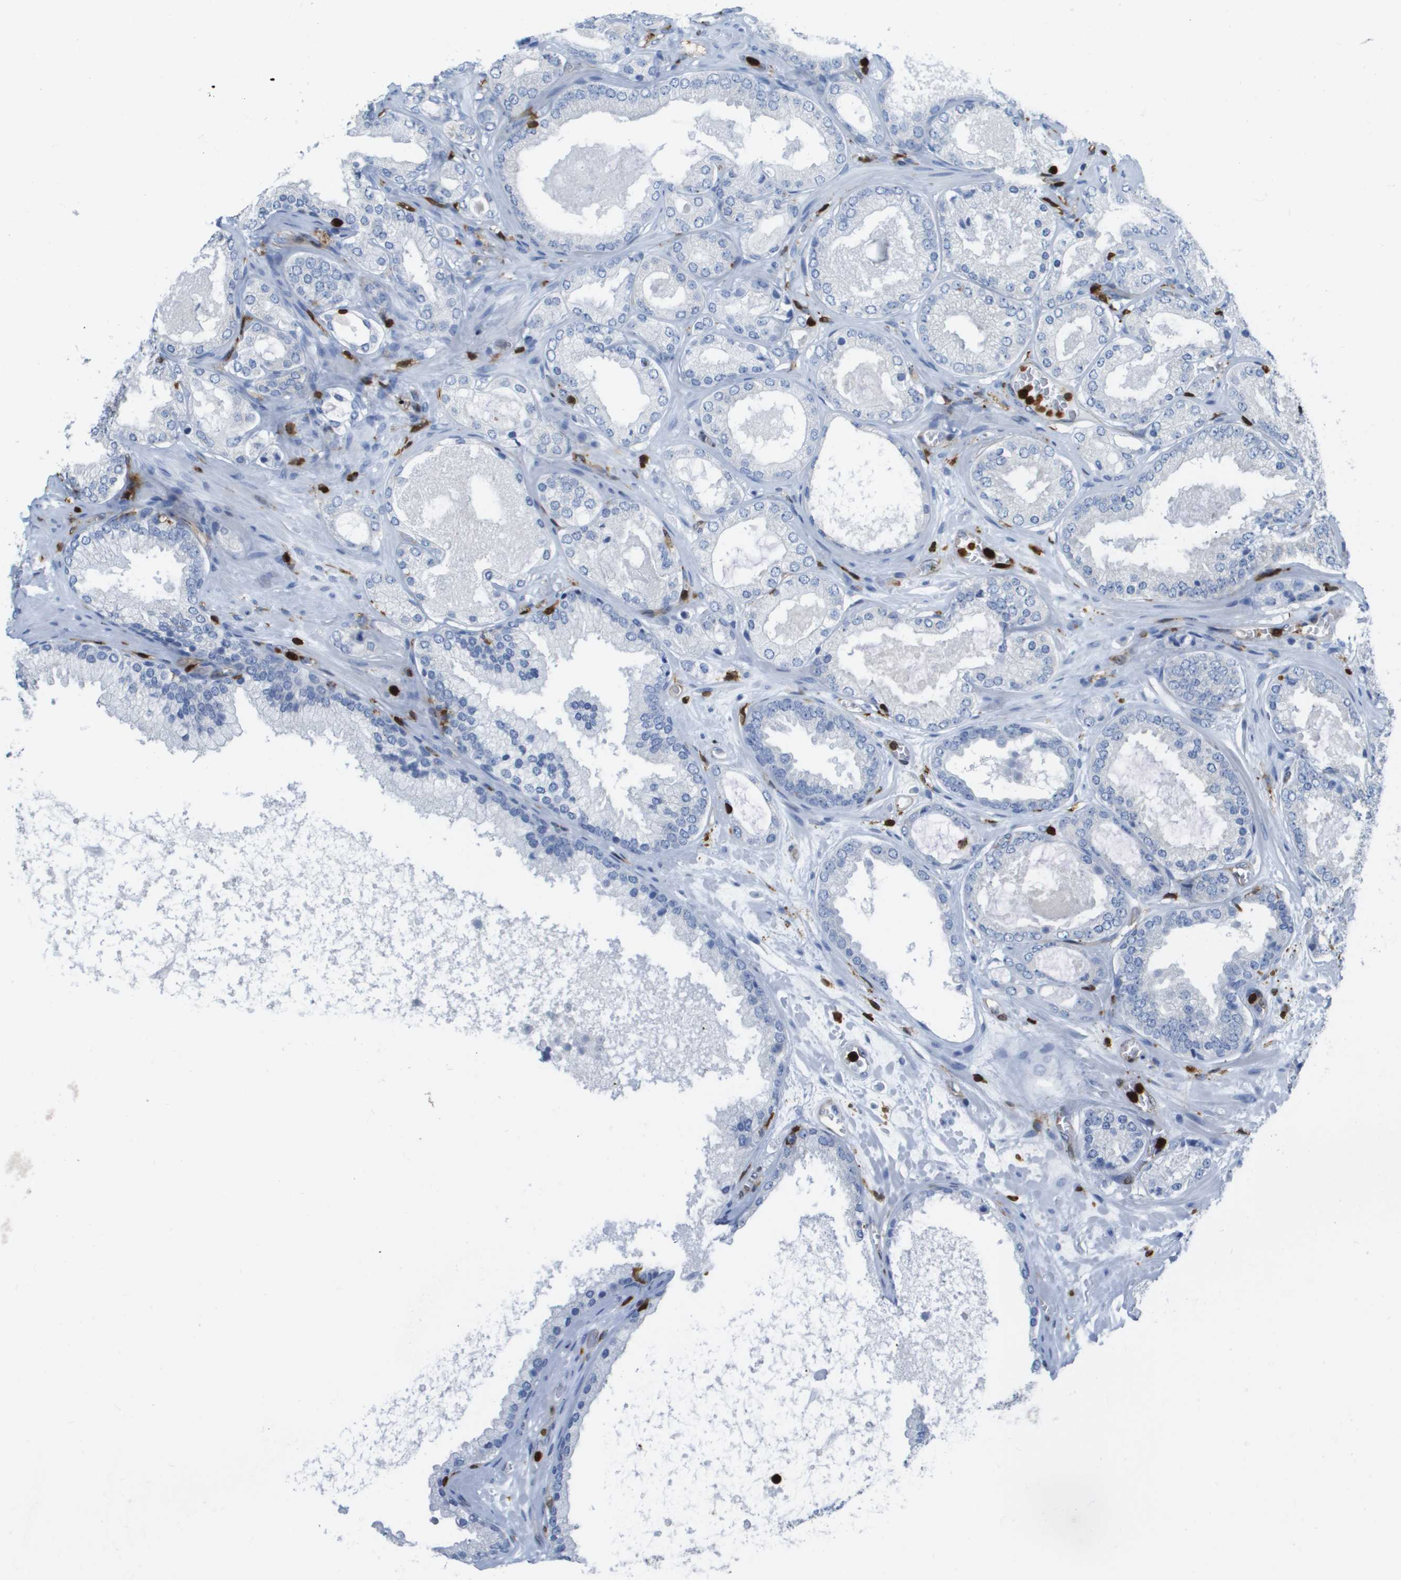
{"staining": {"intensity": "negative", "quantity": "none", "location": "none"}, "tissue": "prostate cancer", "cell_type": "Tumor cells", "image_type": "cancer", "snomed": [{"axis": "morphology", "description": "Adenocarcinoma, High grade"}, {"axis": "topography", "description": "Prostate"}], "caption": "Immunohistochemical staining of prostate high-grade adenocarcinoma shows no significant positivity in tumor cells.", "gene": "DOCK5", "patient": {"sex": "male", "age": 65}}